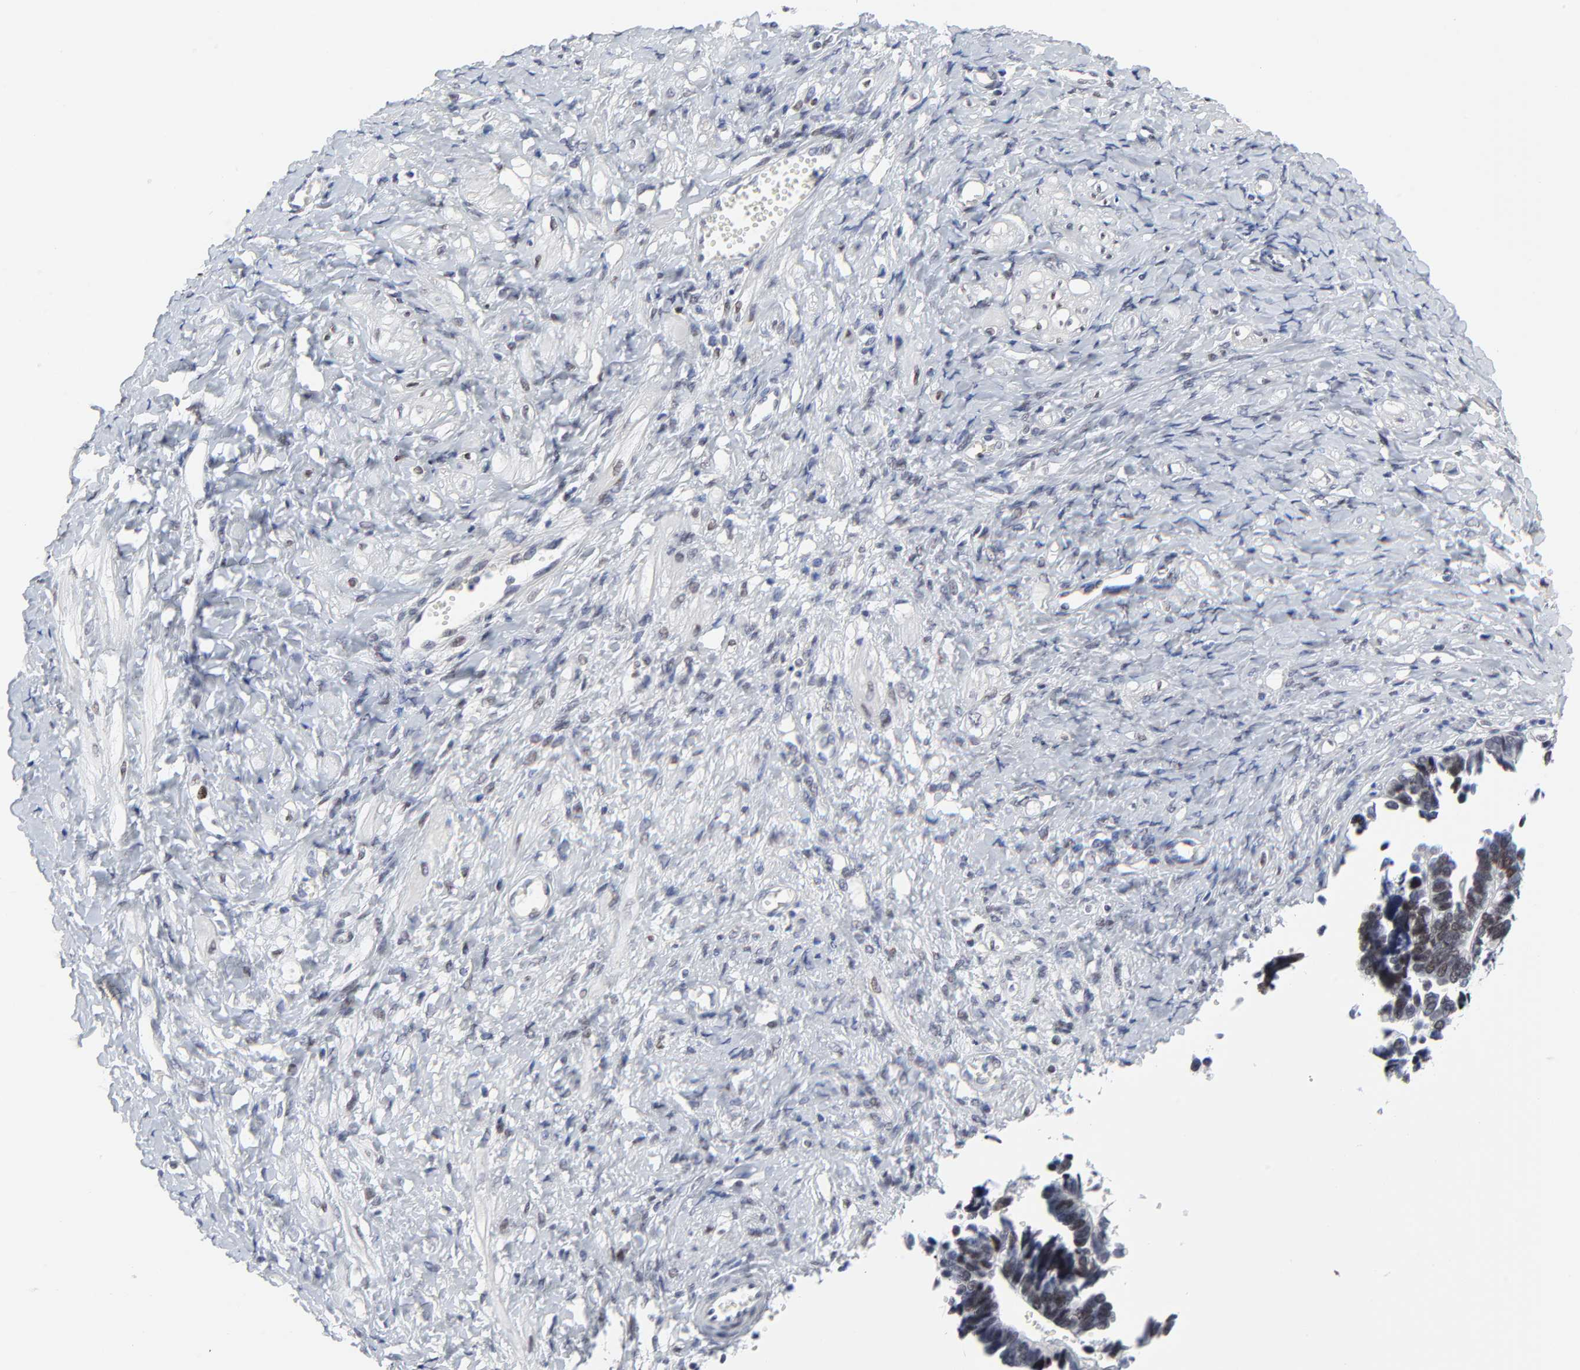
{"staining": {"intensity": "weak", "quantity": ">75%", "location": "nuclear"}, "tissue": "ovarian cancer", "cell_type": "Tumor cells", "image_type": "cancer", "snomed": [{"axis": "morphology", "description": "Cystadenocarcinoma, serous, NOS"}, {"axis": "topography", "description": "Ovary"}], "caption": "DAB immunohistochemical staining of serous cystadenocarcinoma (ovarian) shows weak nuclear protein positivity in about >75% of tumor cells.", "gene": "ZNF589", "patient": {"sex": "female", "age": 77}}